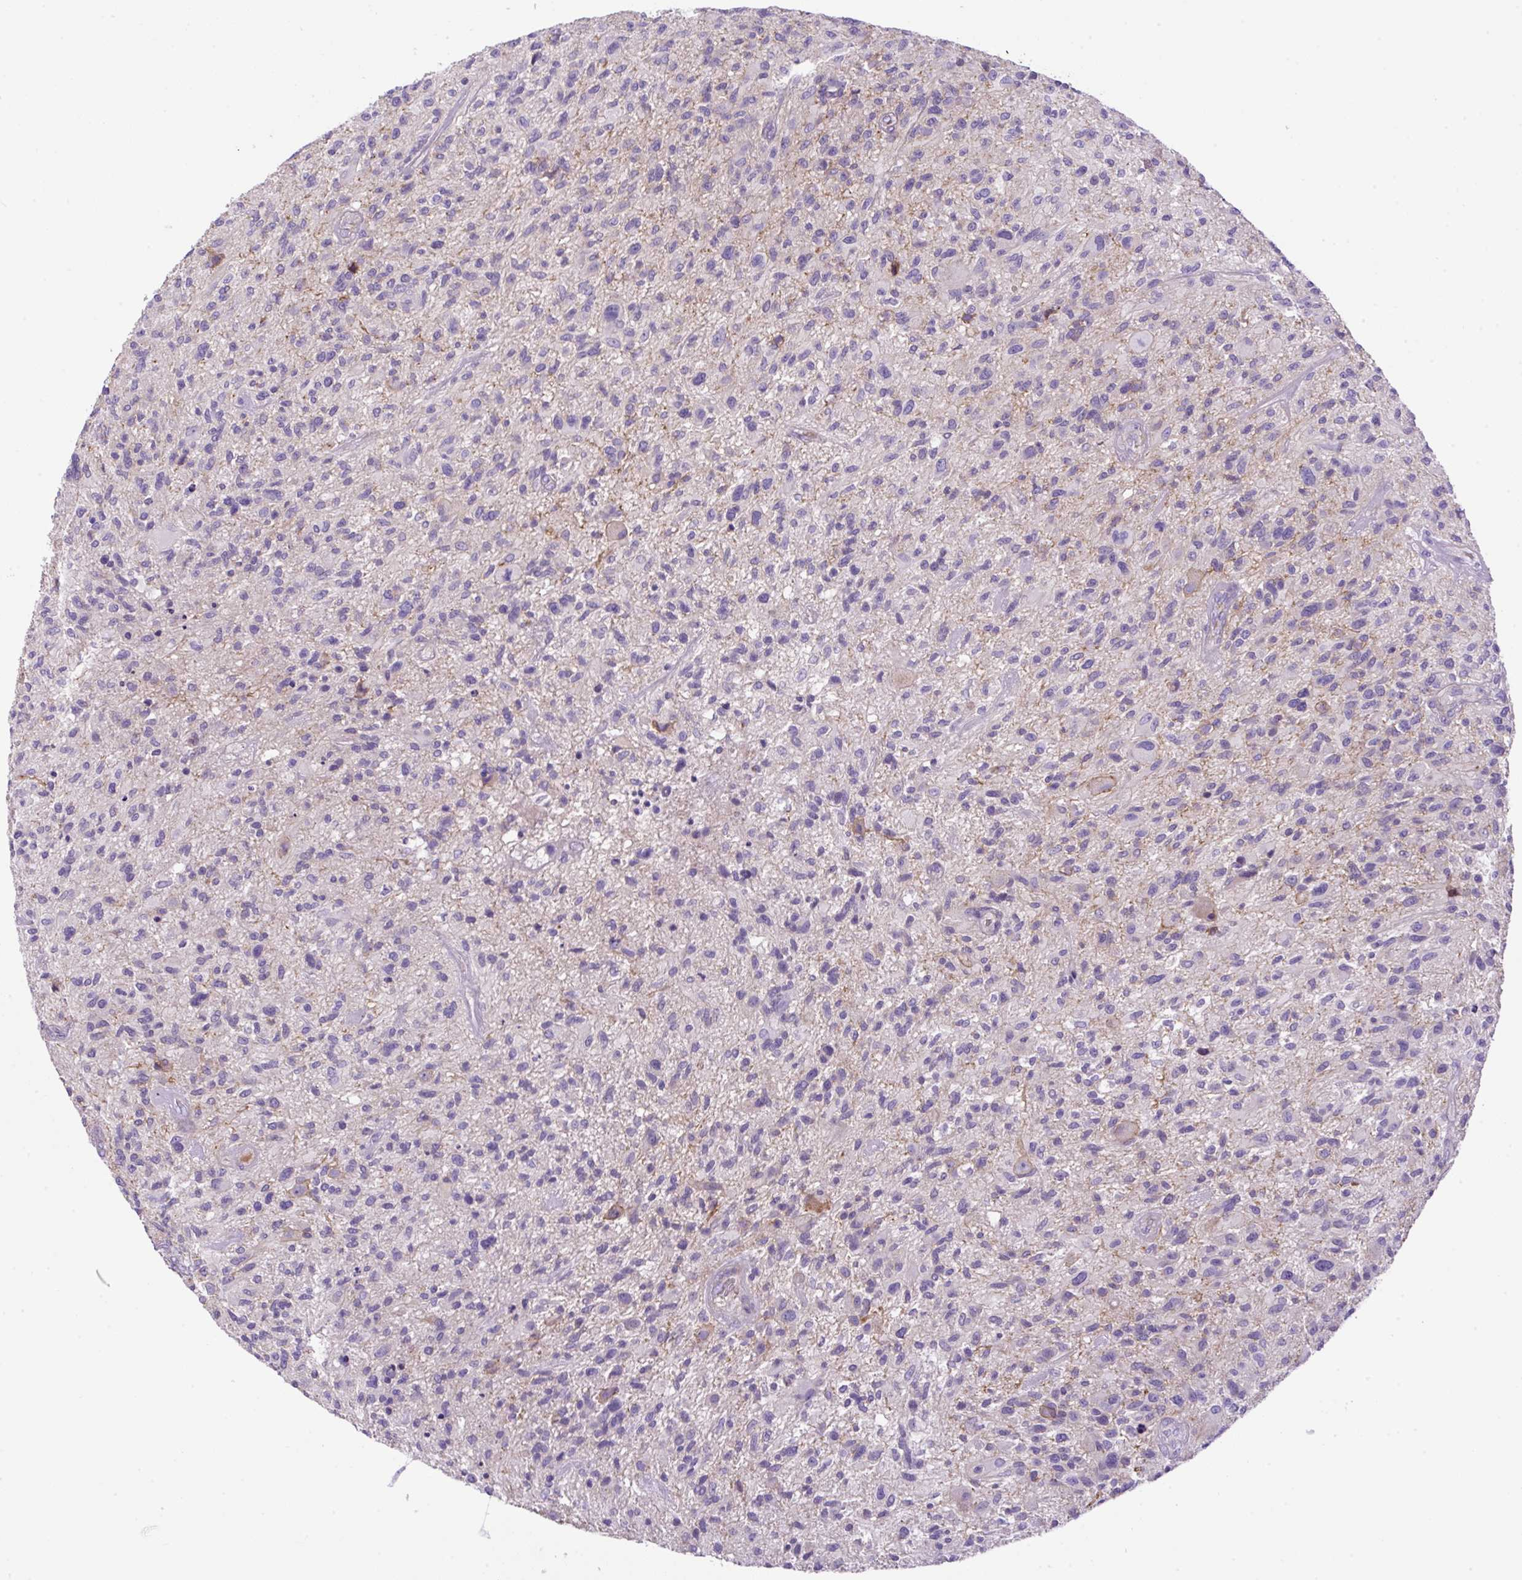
{"staining": {"intensity": "negative", "quantity": "none", "location": "none"}, "tissue": "glioma", "cell_type": "Tumor cells", "image_type": "cancer", "snomed": [{"axis": "morphology", "description": "Glioma, malignant, High grade"}, {"axis": "topography", "description": "Brain"}], "caption": "A high-resolution image shows IHC staining of glioma, which displays no significant expression in tumor cells.", "gene": "NPTN", "patient": {"sex": "male", "age": 47}}